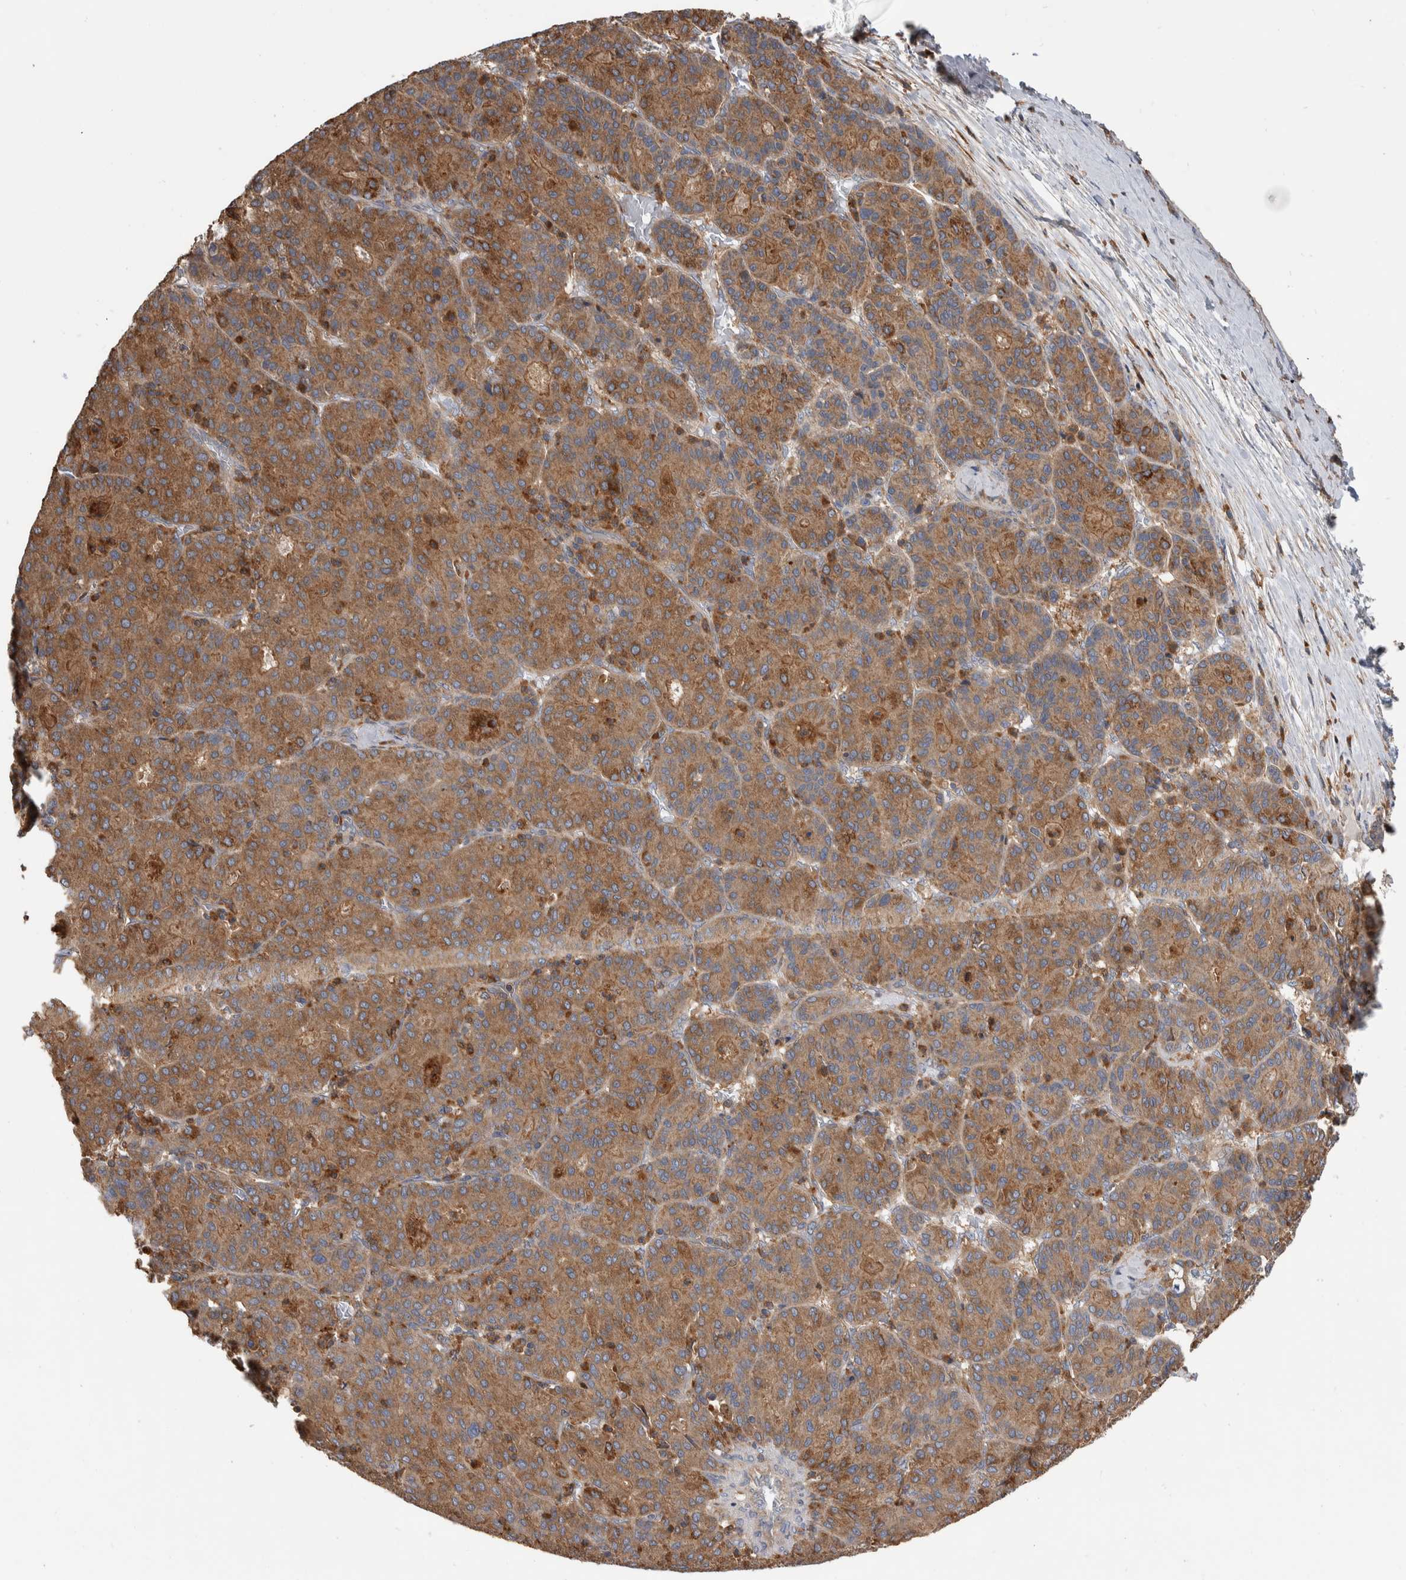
{"staining": {"intensity": "strong", "quantity": "<25%", "location": "cytoplasmic/membranous"}, "tissue": "liver cancer", "cell_type": "Tumor cells", "image_type": "cancer", "snomed": [{"axis": "morphology", "description": "Carcinoma, Hepatocellular, NOS"}, {"axis": "topography", "description": "Liver"}], "caption": "IHC histopathology image of human liver hepatocellular carcinoma stained for a protein (brown), which displays medium levels of strong cytoplasmic/membranous positivity in approximately <25% of tumor cells.", "gene": "SDCBP", "patient": {"sex": "male", "age": 65}}